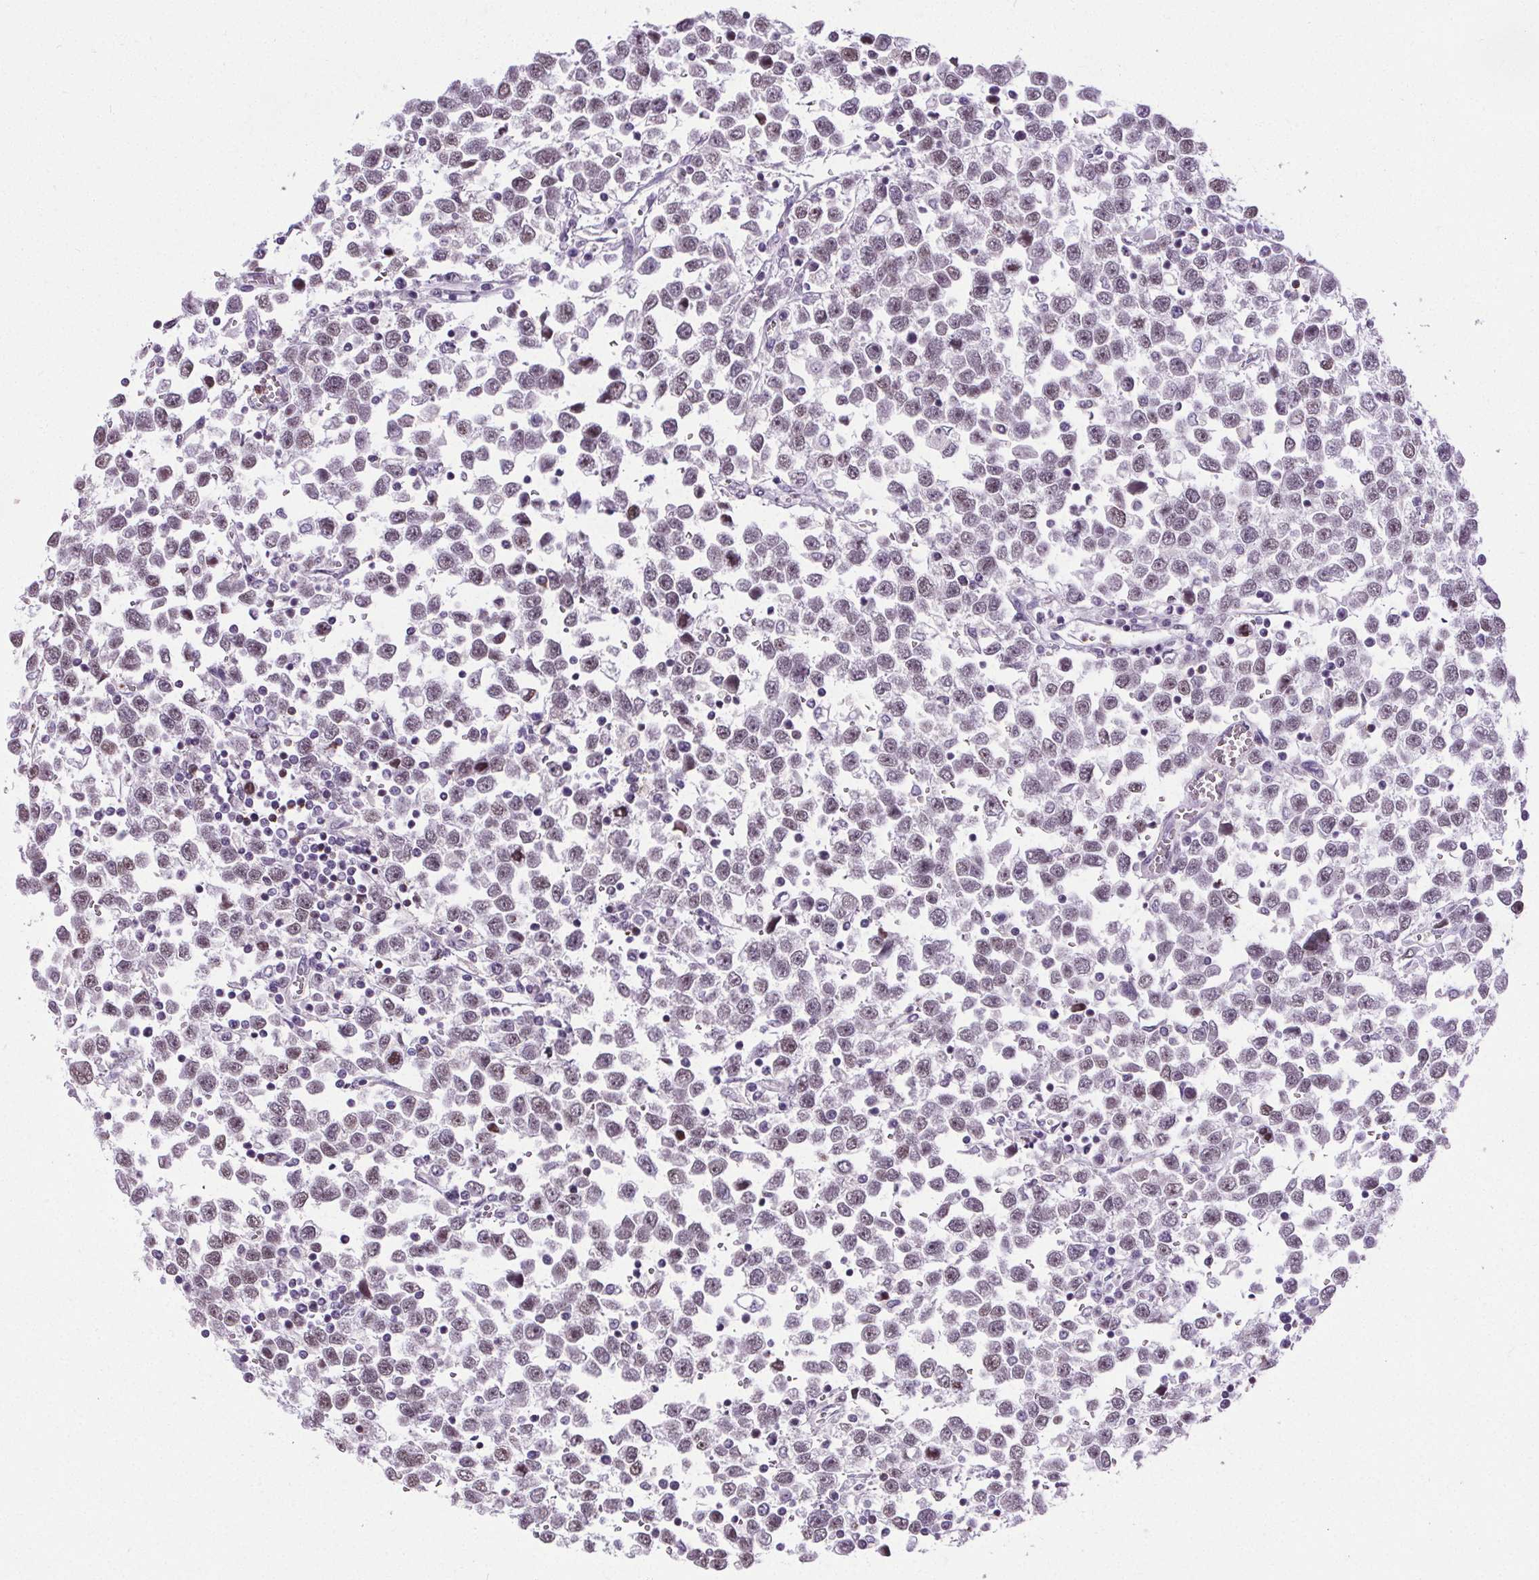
{"staining": {"intensity": "negative", "quantity": "none", "location": "none"}, "tissue": "testis cancer", "cell_type": "Tumor cells", "image_type": "cancer", "snomed": [{"axis": "morphology", "description": "Seminoma, NOS"}, {"axis": "topography", "description": "Testis"}], "caption": "This is a histopathology image of immunohistochemistry (IHC) staining of seminoma (testis), which shows no positivity in tumor cells. (Immunohistochemistry, brightfield microscopy, high magnification).", "gene": "TMEM240", "patient": {"sex": "male", "age": 34}}